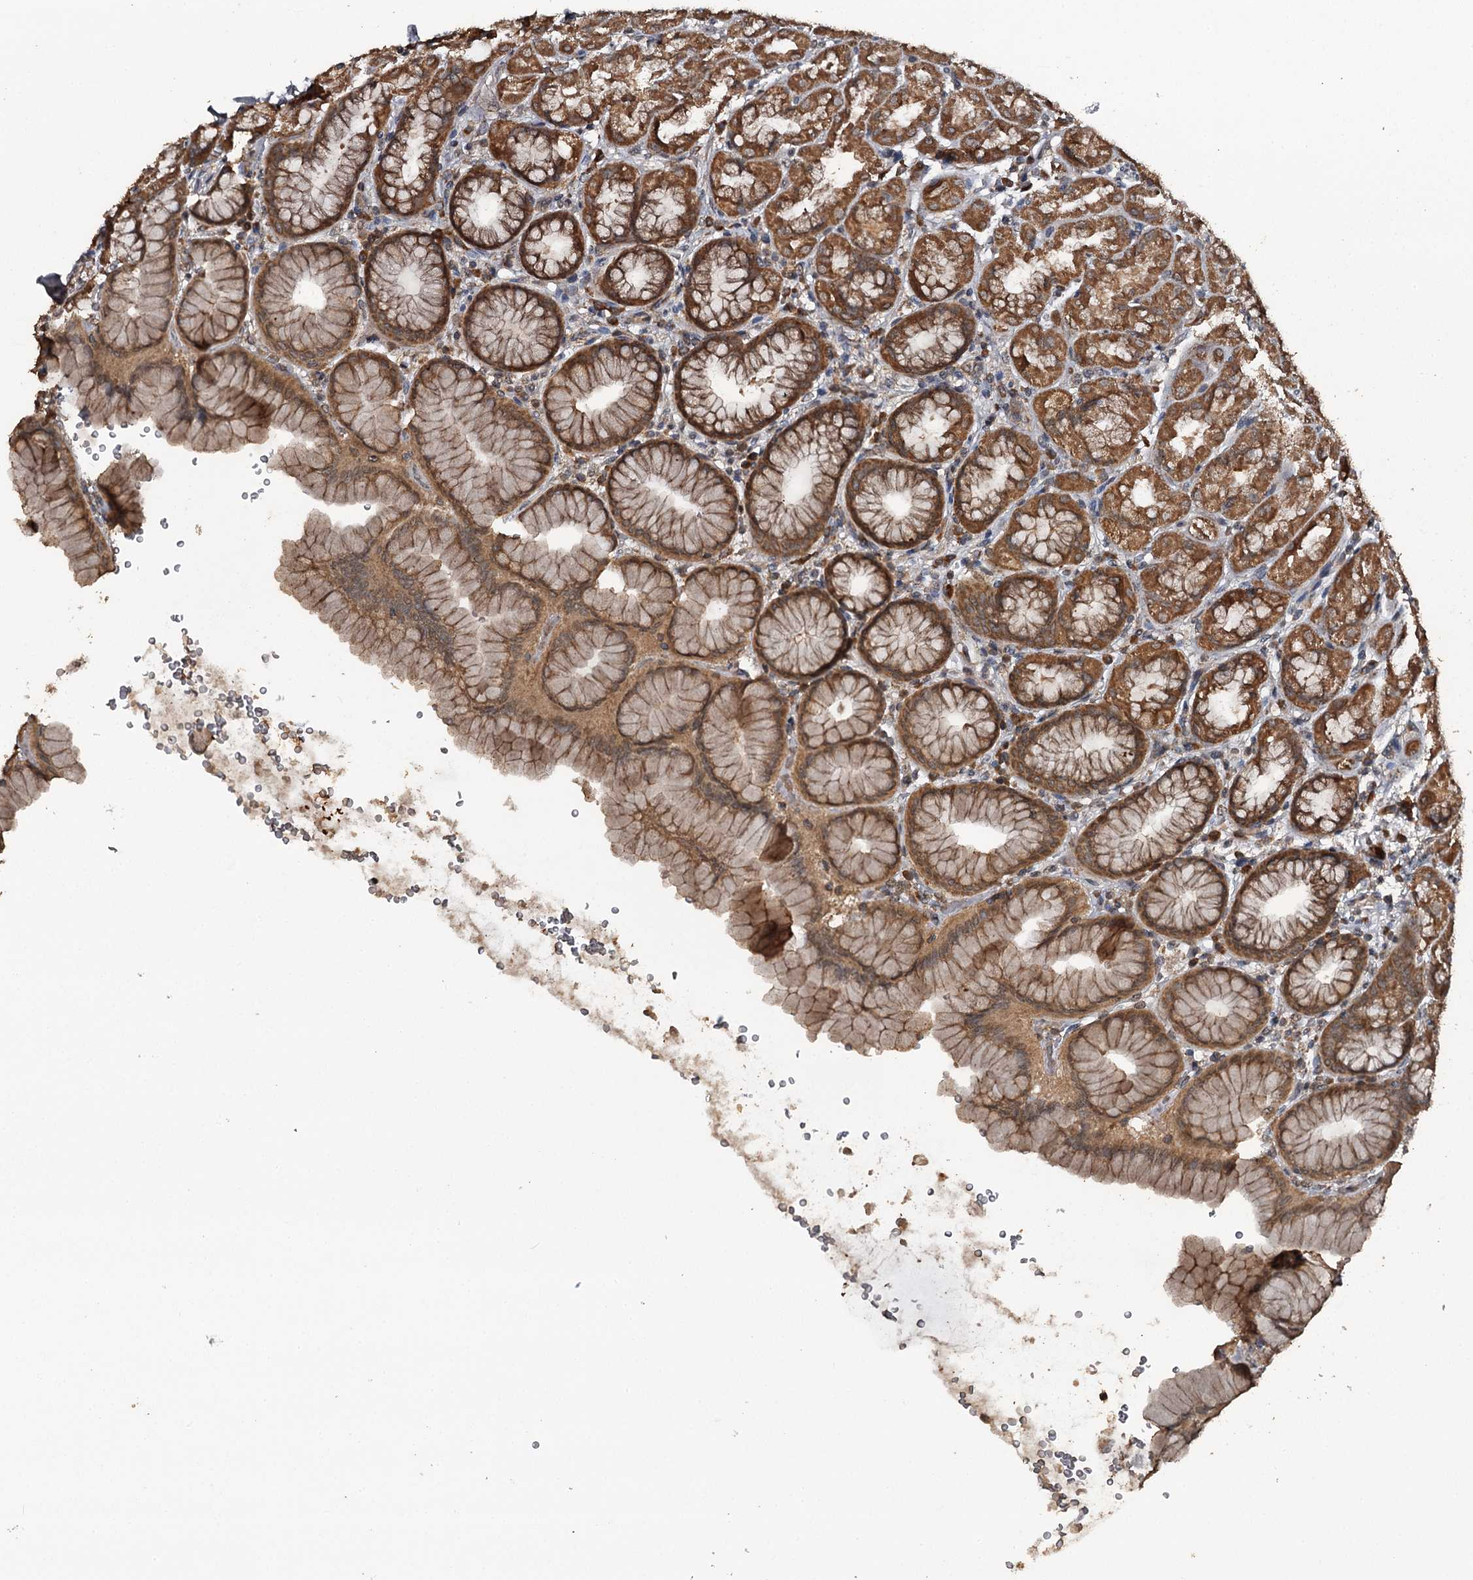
{"staining": {"intensity": "moderate", "quantity": ">75%", "location": "cytoplasmic/membranous"}, "tissue": "stomach", "cell_type": "Glandular cells", "image_type": "normal", "snomed": [{"axis": "morphology", "description": "Normal tissue, NOS"}, {"axis": "topography", "description": "Stomach"}], "caption": "Brown immunohistochemical staining in benign stomach exhibits moderate cytoplasmic/membranous staining in about >75% of glandular cells. (Stains: DAB (3,3'-diaminobenzidine) in brown, nuclei in blue, Microscopy: brightfield microscopy at high magnification).", "gene": "WIPI1", "patient": {"sex": "male", "age": 42}}